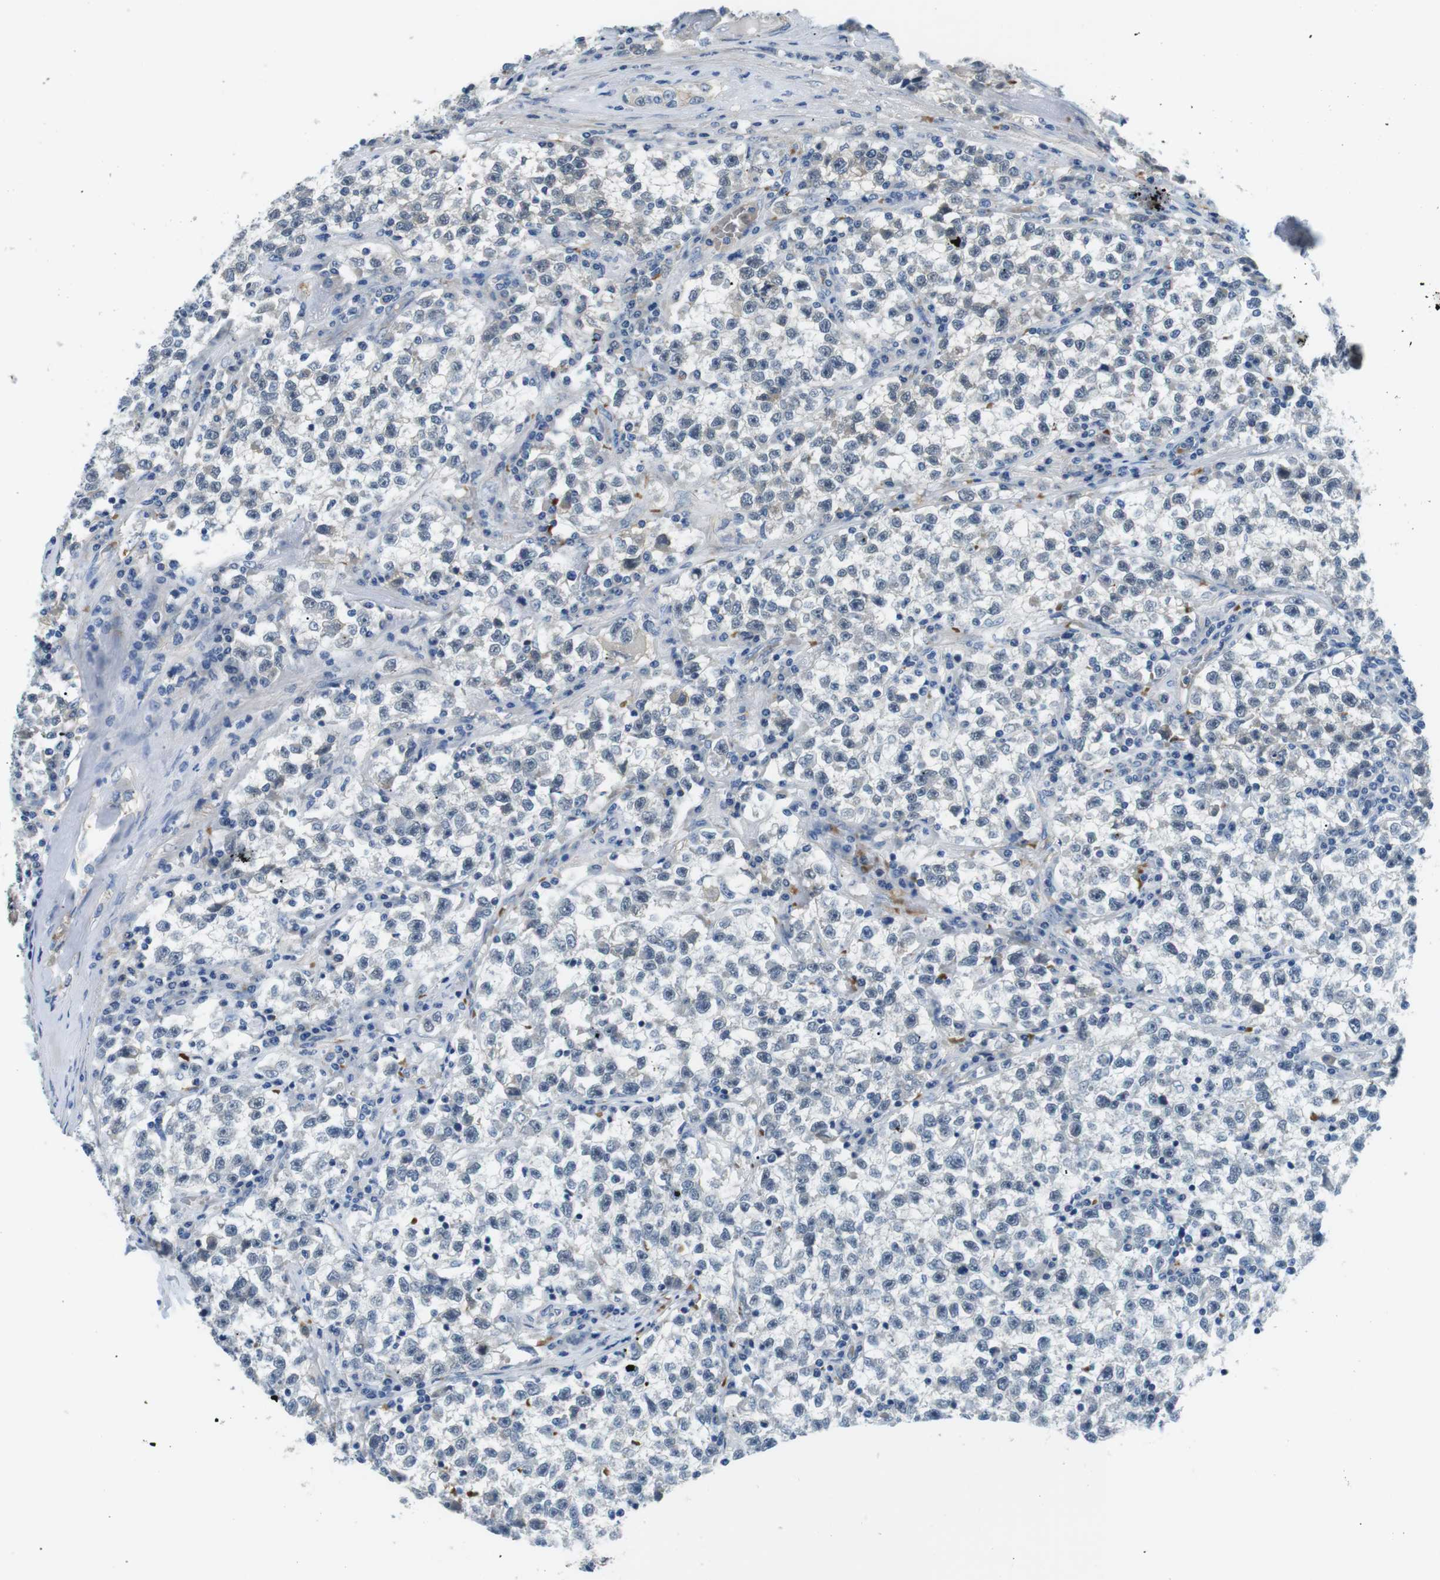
{"staining": {"intensity": "negative", "quantity": "none", "location": "none"}, "tissue": "testis cancer", "cell_type": "Tumor cells", "image_type": "cancer", "snomed": [{"axis": "morphology", "description": "Seminoma, NOS"}, {"axis": "topography", "description": "Testis"}], "caption": "Human seminoma (testis) stained for a protein using immunohistochemistry (IHC) demonstrates no expression in tumor cells.", "gene": "WSCD1", "patient": {"sex": "male", "age": 22}}